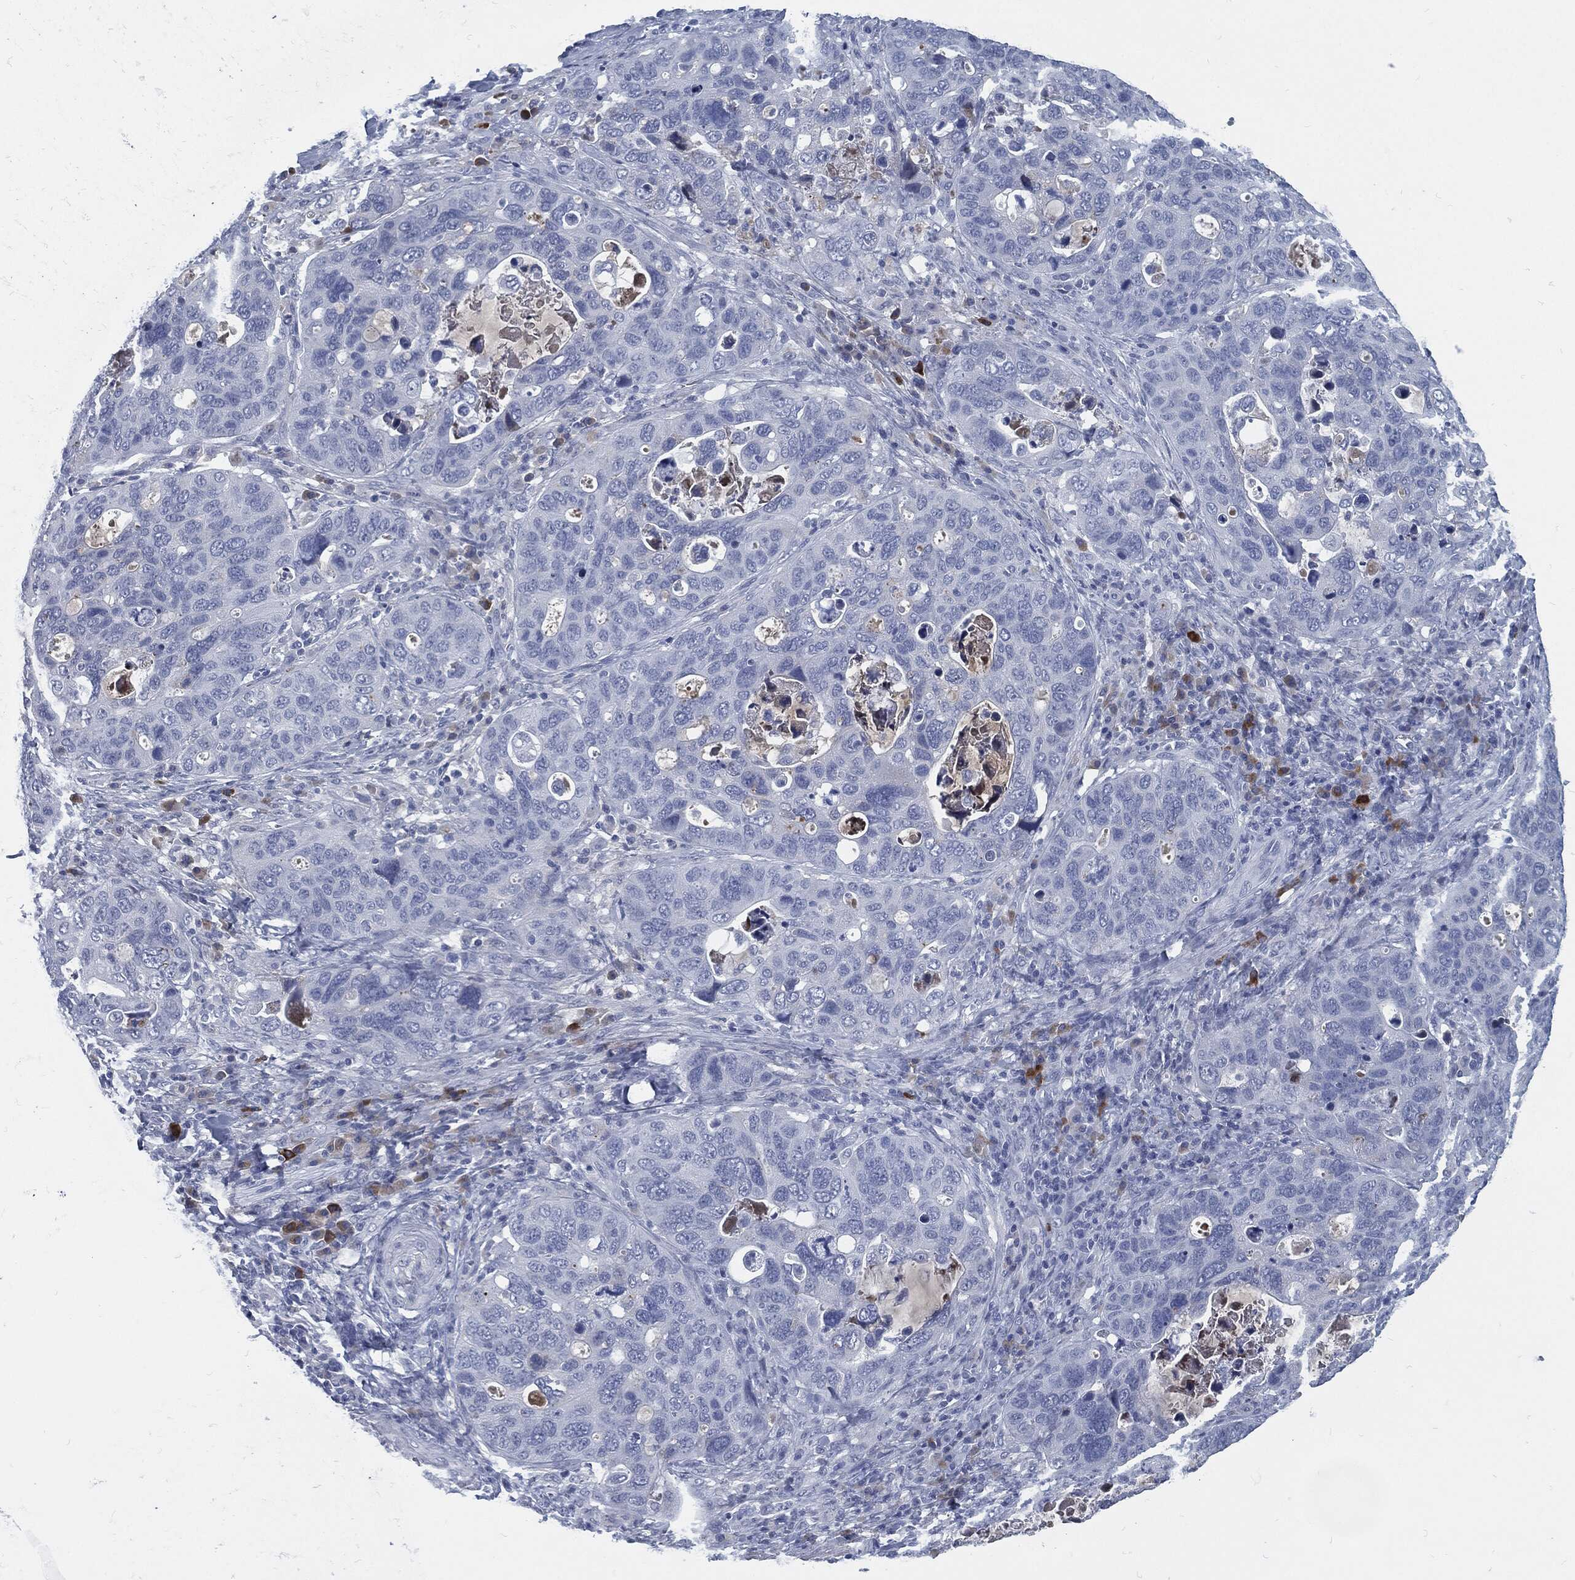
{"staining": {"intensity": "negative", "quantity": "none", "location": "none"}, "tissue": "stomach cancer", "cell_type": "Tumor cells", "image_type": "cancer", "snomed": [{"axis": "morphology", "description": "Adenocarcinoma, NOS"}, {"axis": "topography", "description": "Stomach"}], "caption": "IHC histopathology image of neoplastic tissue: human stomach cancer stained with DAB shows no significant protein expression in tumor cells.", "gene": "MST1", "patient": {"sex": "male", "age": 54}}